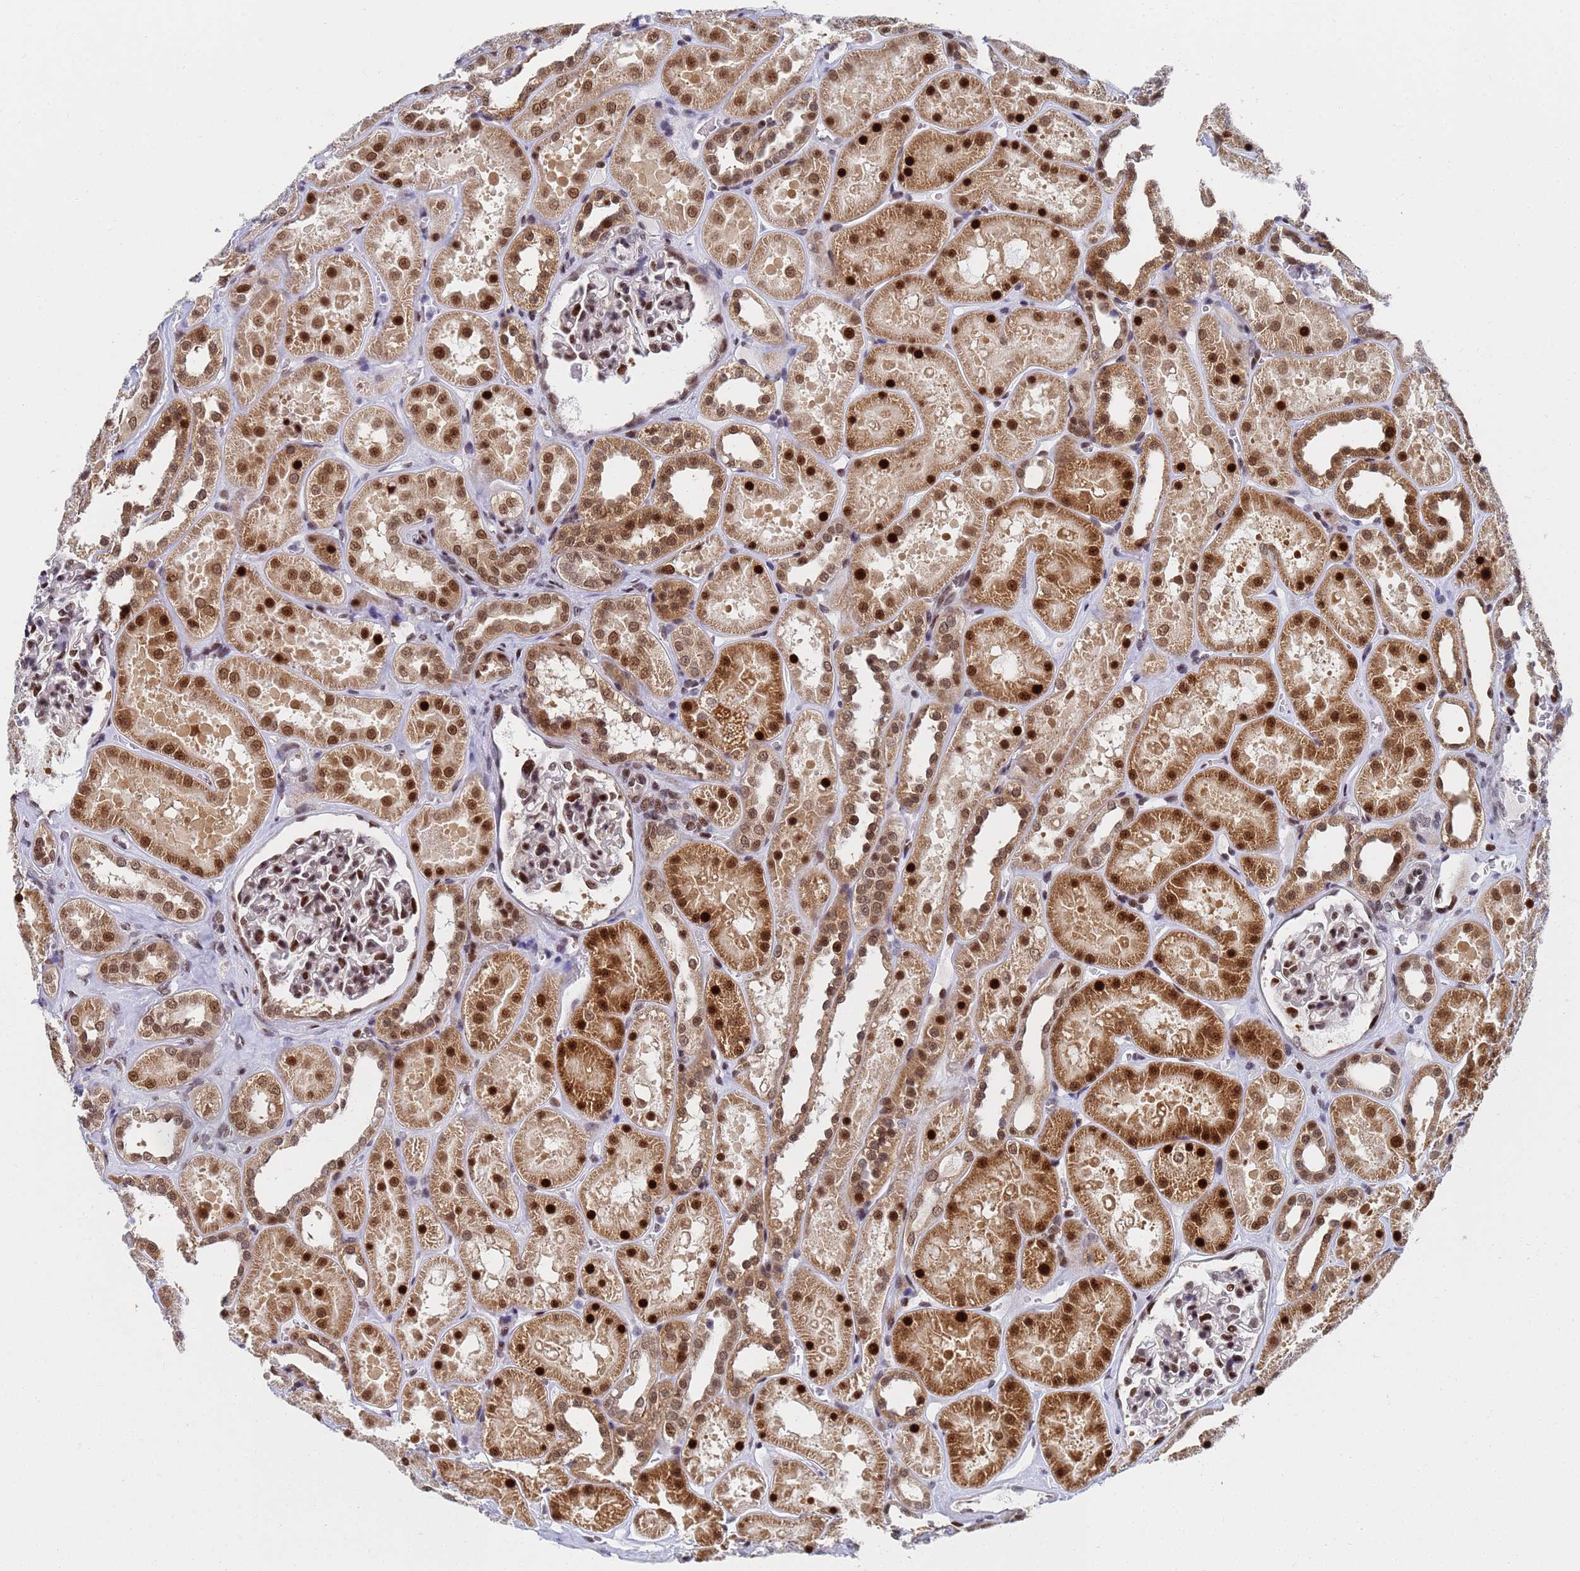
{"staining": {"intensity": "strong", "quantity": ">75%", "location": "nuclear"}, "tissue": "kidney", "cell_type": "Cells in glomeruli", "image_type": "normal", "snomed": [{"axis": "morphology", "description": "Normal tissue, NOS"}, {"axis": "topography", "description": "Kidney"}], "caption": "High-power microscopy captured an IHC micrograph of benign kidney, revealing strong nuclear expression in approximately >75% of cells in glomeruli. The staining is performed using DAB (3,3'-diaminobenzidine) brown chromogen to label protein expression. The nuclei are counter-stained blue using hematoxylin.", "gene": "AP5Z1", "patient": {"sex": "female", "age": 41}}